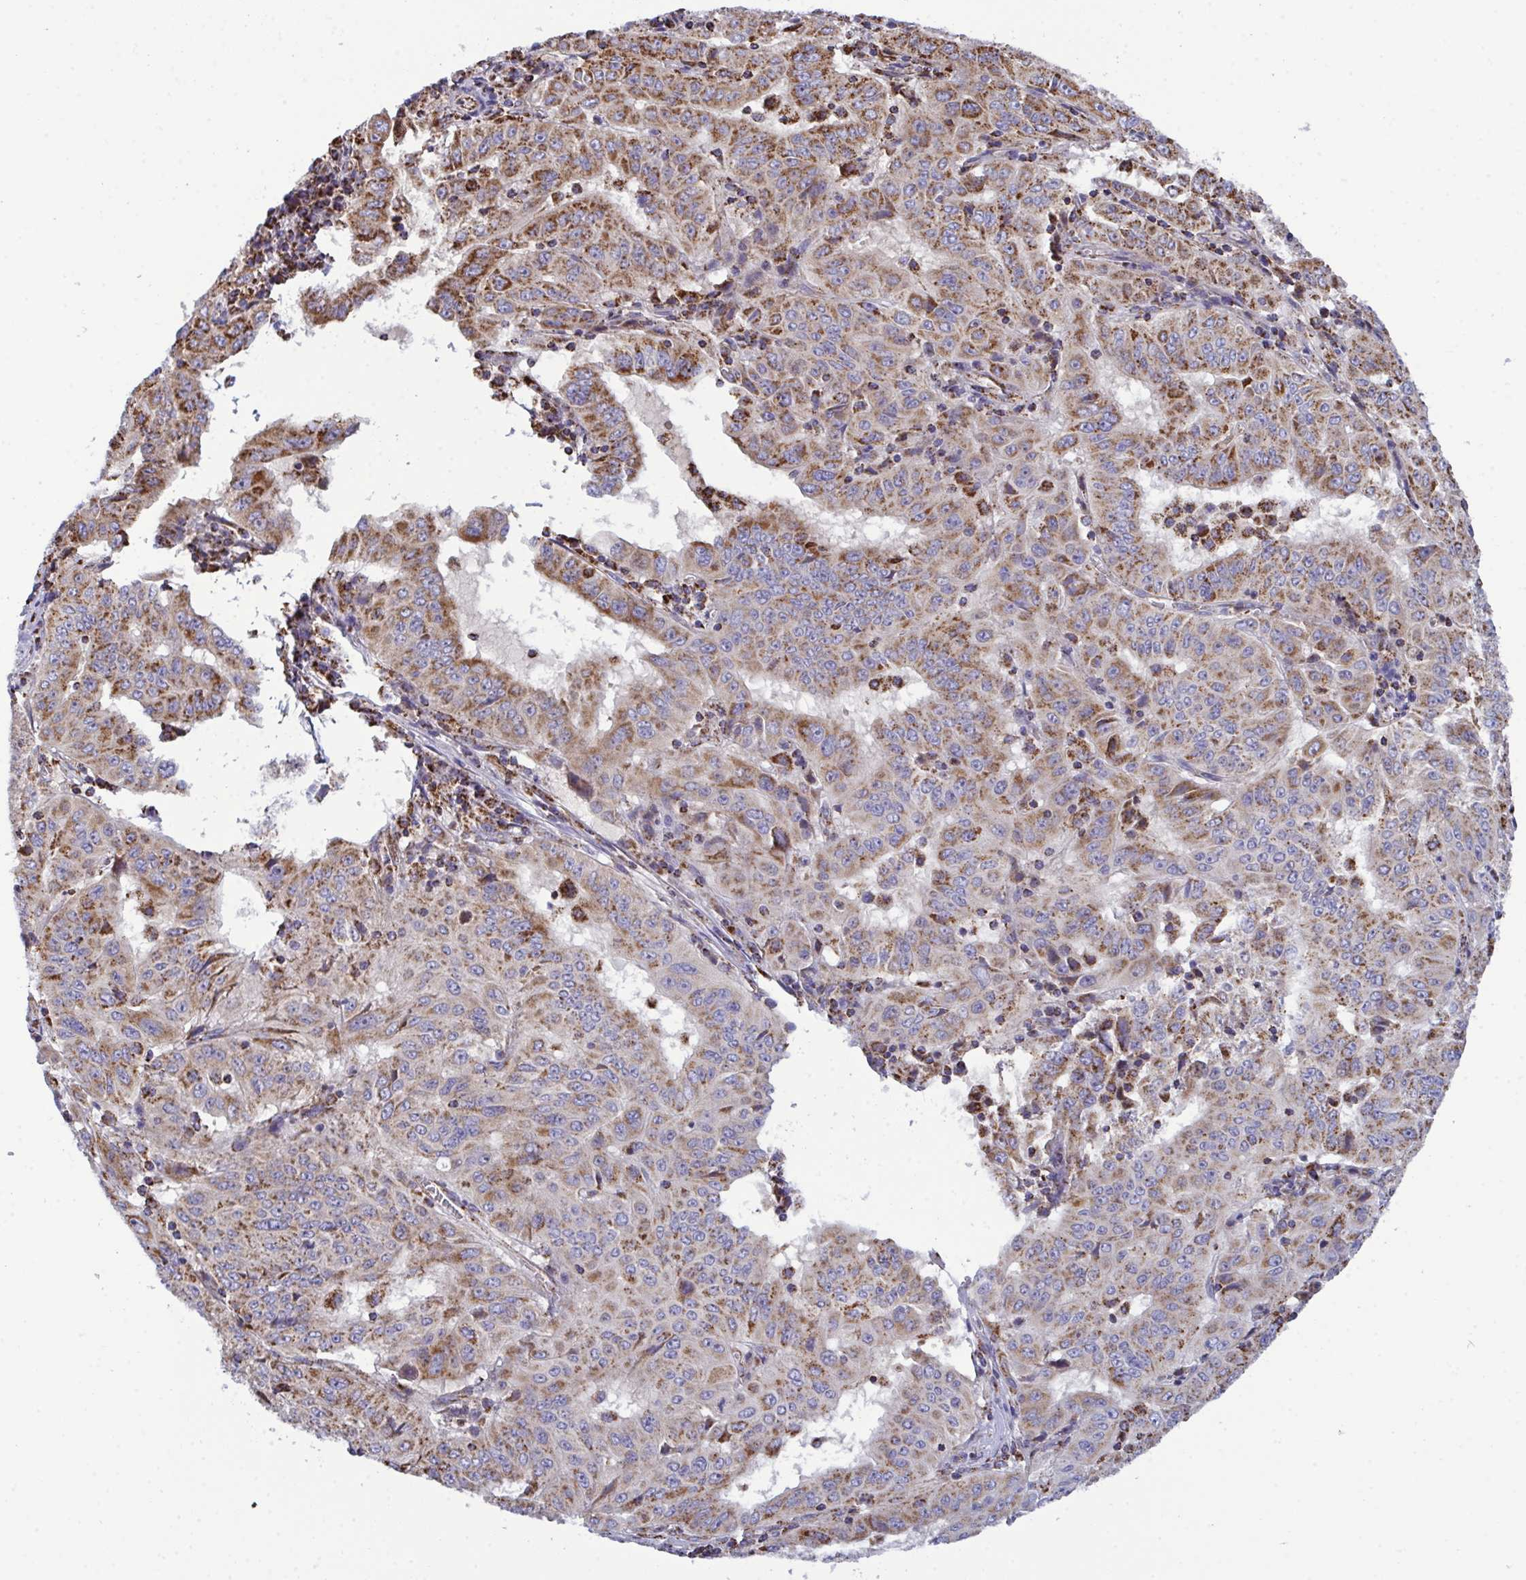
{"staining": {"intensity": "moderate", "quantity": ">75%", "location": "cytoplasmic/membranous"}, "tissue": "pancreatic cancer", "cell_type": "Tumor cells", "image_type": "cancer", "snomed": [{"axis": "morphology", "description": "Adenocarcinoma, NOS"}, {"axis": "topography", "description": "Pancreas"}], "caption": "Moderate cytoplasmic/membranous staining for a protein is seen in approximately >75% of tumor cells of pancreatic cancer (adenocarcinoma) using immunohistochemistry.", "gene": "CSDE1", "patient": {"sex": "male", "age": 63}}